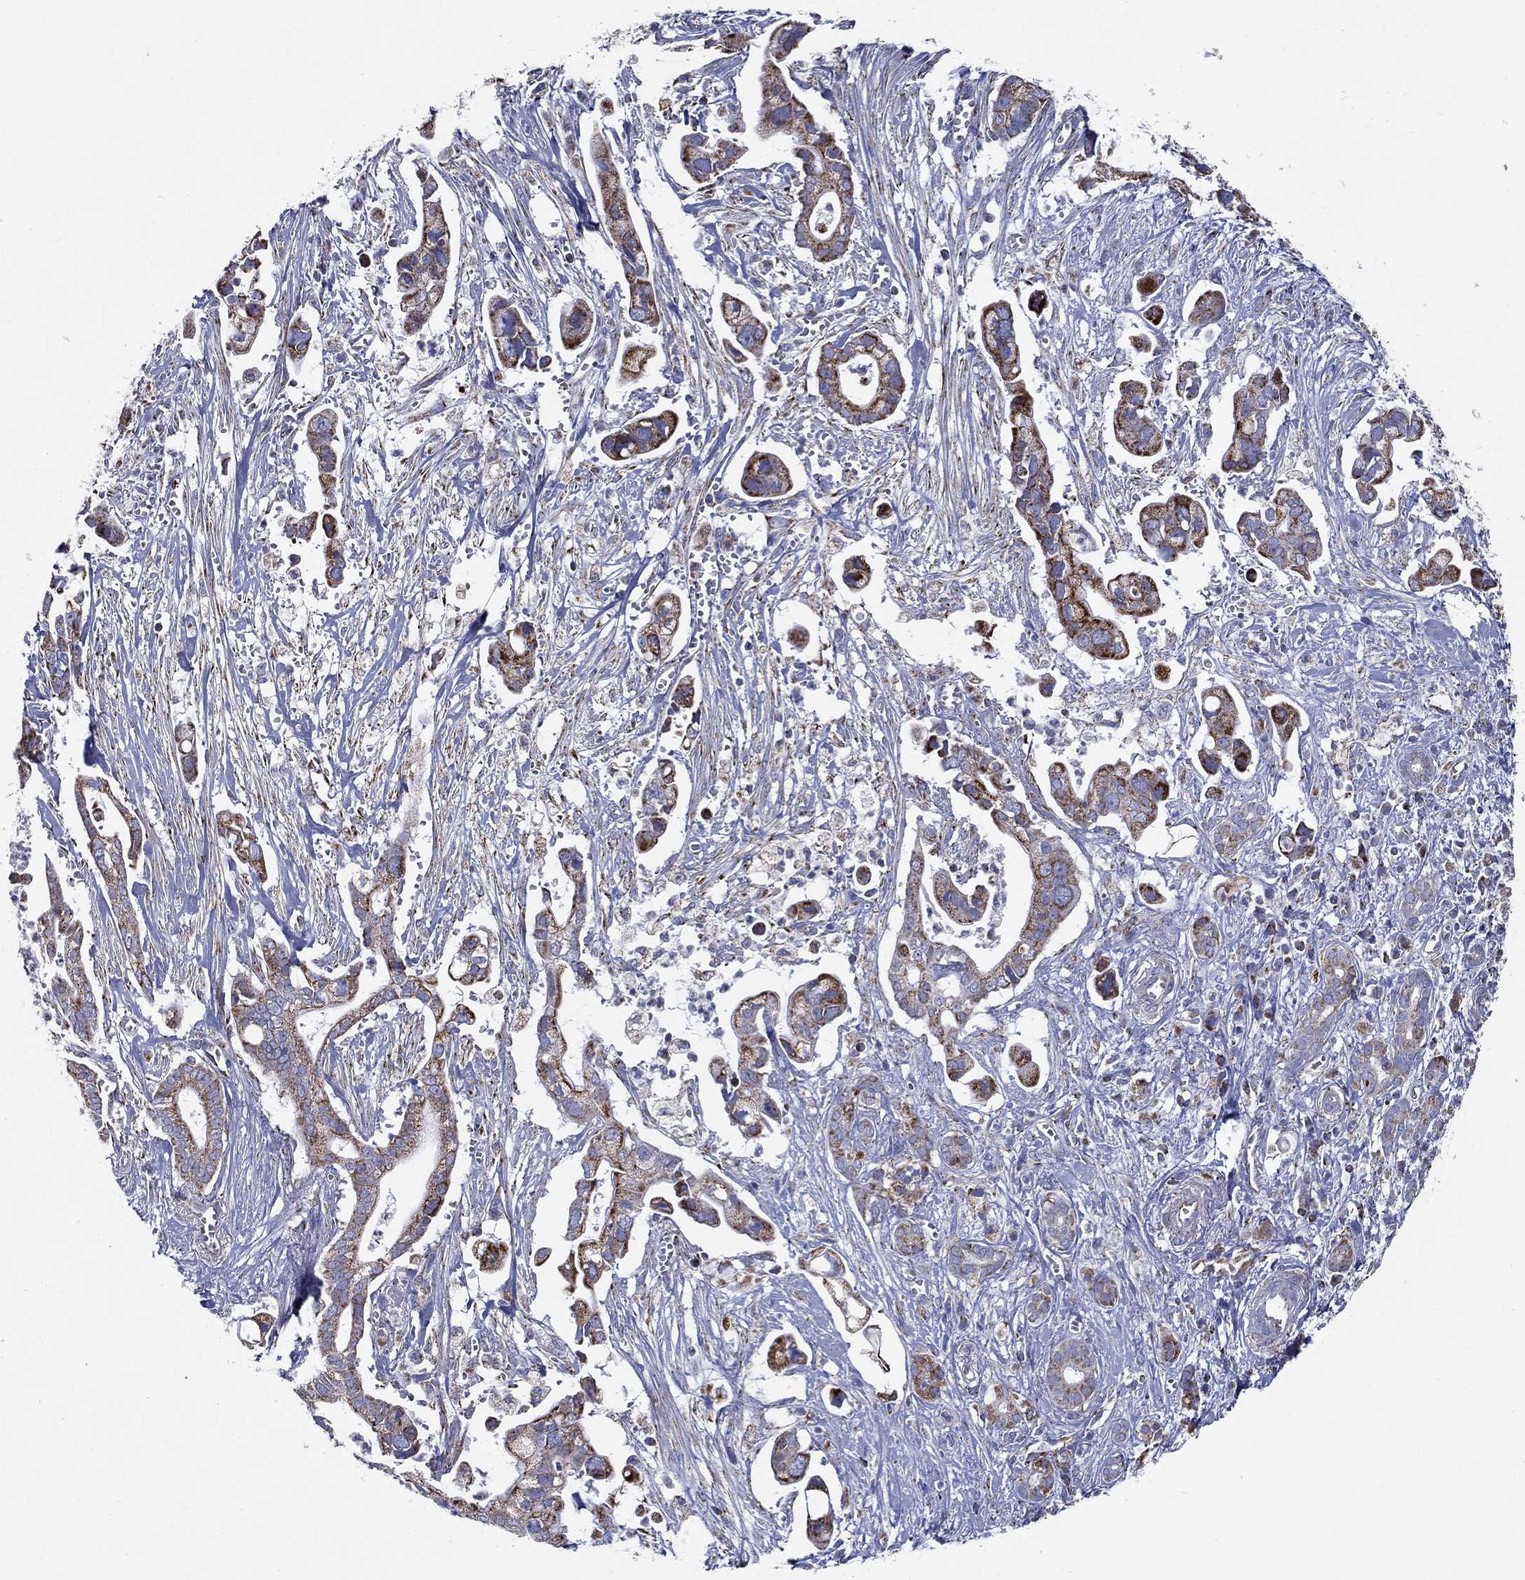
{"staining": {"intensity": "strong", "quantity": "25%-75%", "location": "cytoplasmic/membranous"}, "tissue": "pancreatic cancer", "cell_type": "Tumor cells", "image_type": "cancer", "snomed": [{"axis": "morphology", "description": "Adenocarcinoma, NOS"}, {"axis": "topography", "description": "Pancreas"}], "caption": "Pancreatic adenocarcinoma stained with immunohistochemistry (IHC) shows strong cytoplasmic/membranous staining in about 25%-75% of tumor cells.", "gene": "SFXN1", "patient": {"sex": "male", "age": 61}}